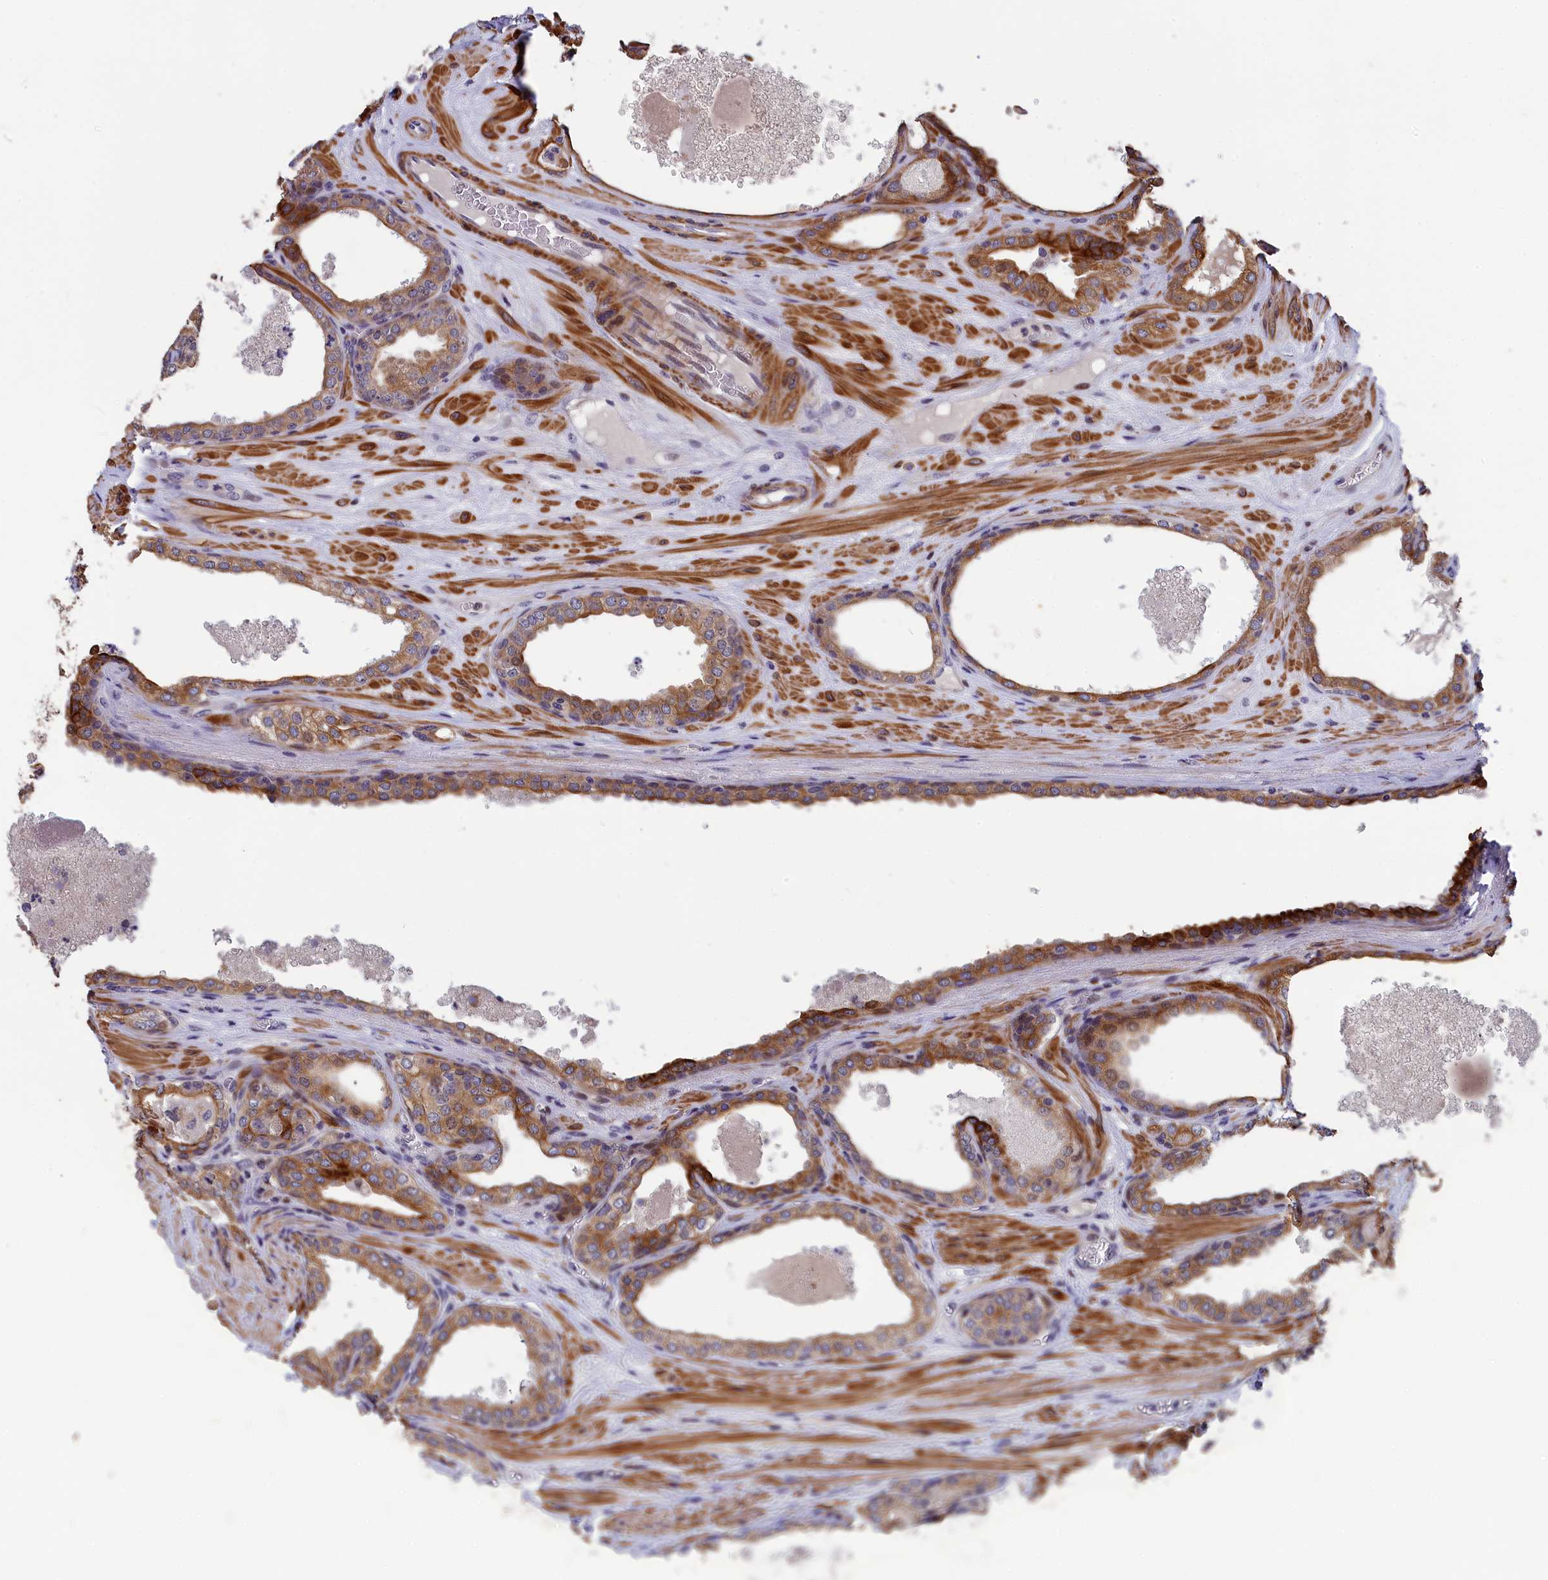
{"staining": {"intensity": "moderate", "quantity": ">75%", "location": "cytoplasmic/membranous"}, "tissue": "prostate cancer", "cell_type": "Tumor cells", "image_type": "cancer", "snomed": [{"axis": "morphology", "description": "Adenocarcinoma, High grade"}, {"axis": "topography", "description": "Prostate"}], "caption": "Prostate cancer was stained to show a protein in brown. There is medium levels of moderate cytoplasmic/membranous staining in about >75% of tumor cells.", "gene": "ANKRD34B", "patient": {"sex": "male", "age": 59}}